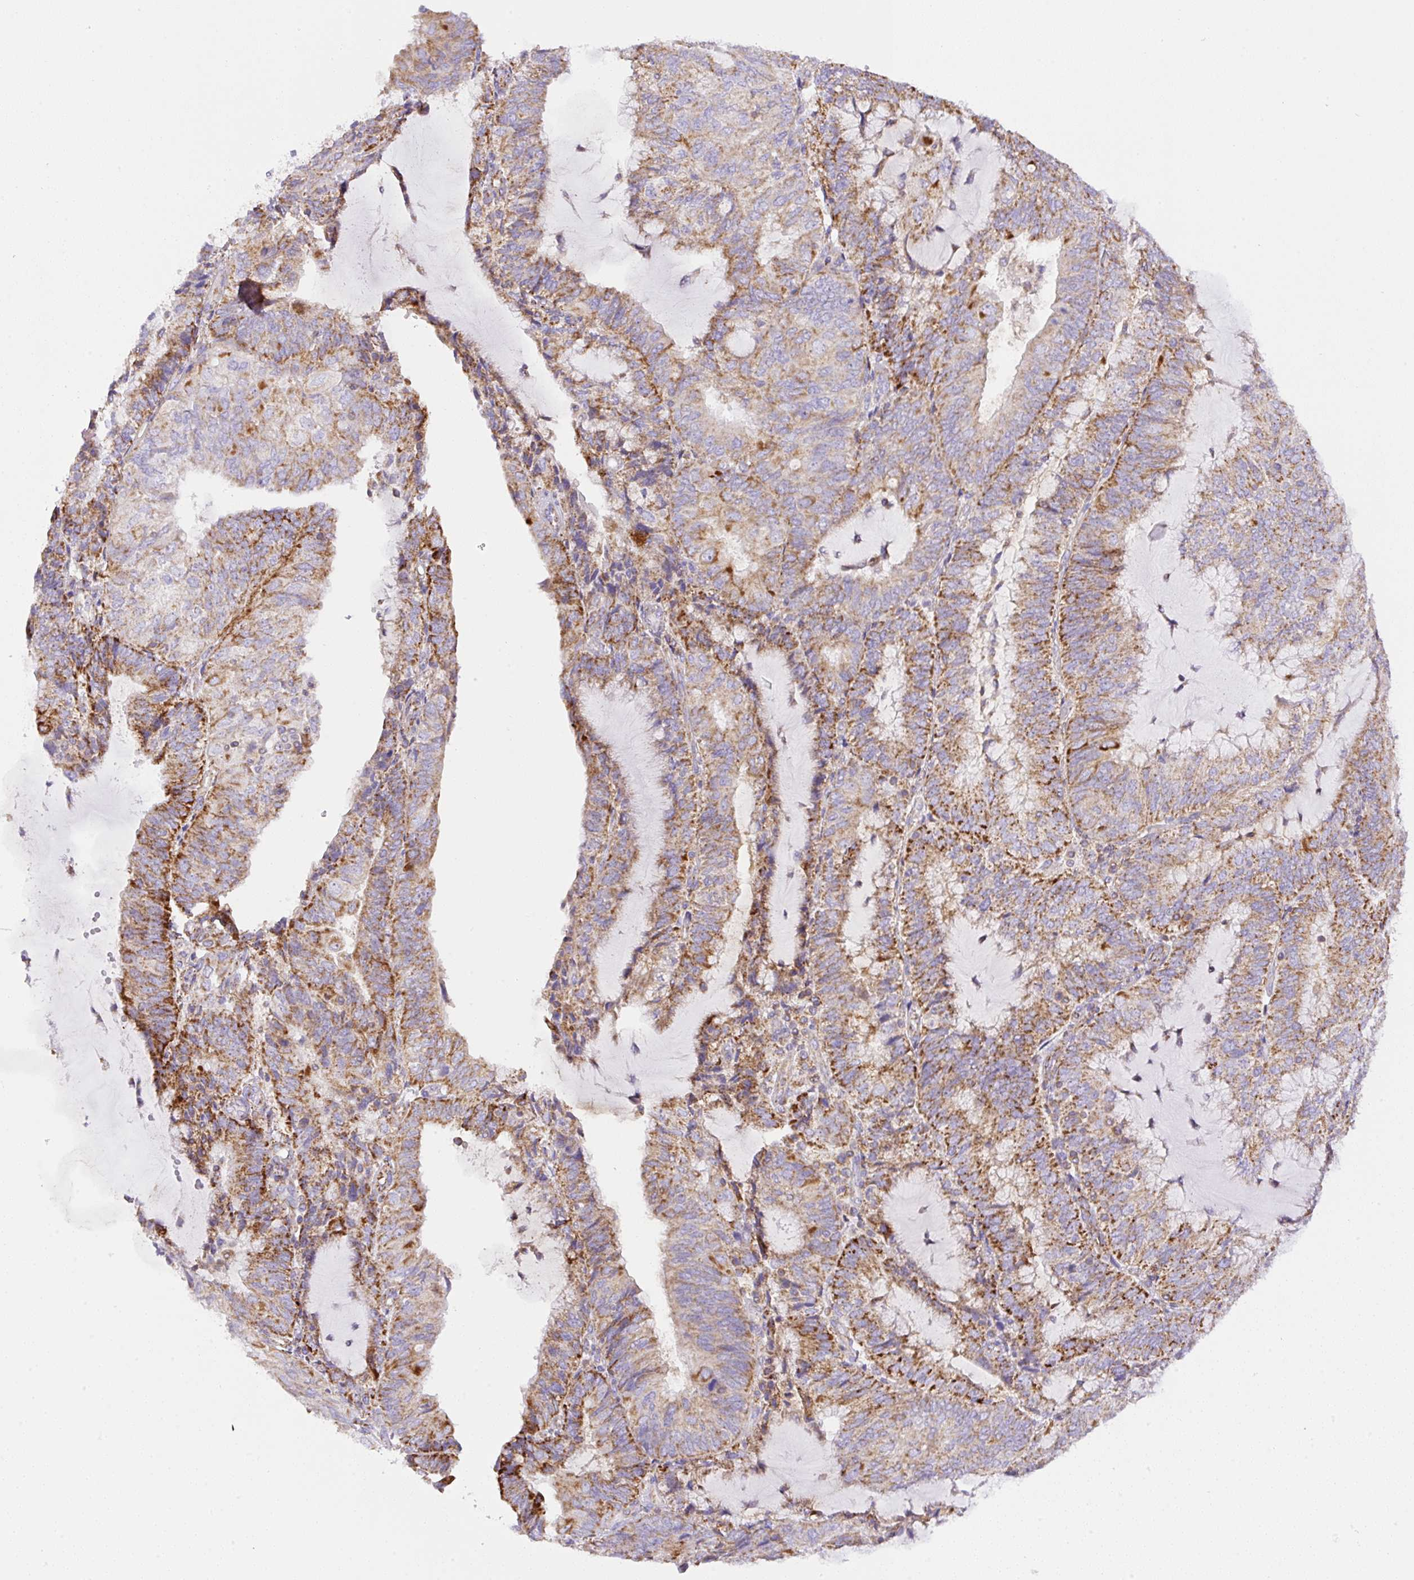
{"staining": {"intensity": "moderate", "quantity": "25%-75%", "location": "cytoplasmic/membranous"}, "tissue": "endometrial cancer", "cell_type": "Tumor cells", "image_type": "cancer", "snomed": [{"axis": "morphology", "description": "Adenocarcinoma, NOS"}, {"axis": "topography", "description": "Endometrium"}], "caption": "Endometrial cancer (adenocarcinoma) stained with a protein marker shows moderate staining in tumor cells.", "gene": "NF1", "patient": {"sex": "female", "age": 81}}